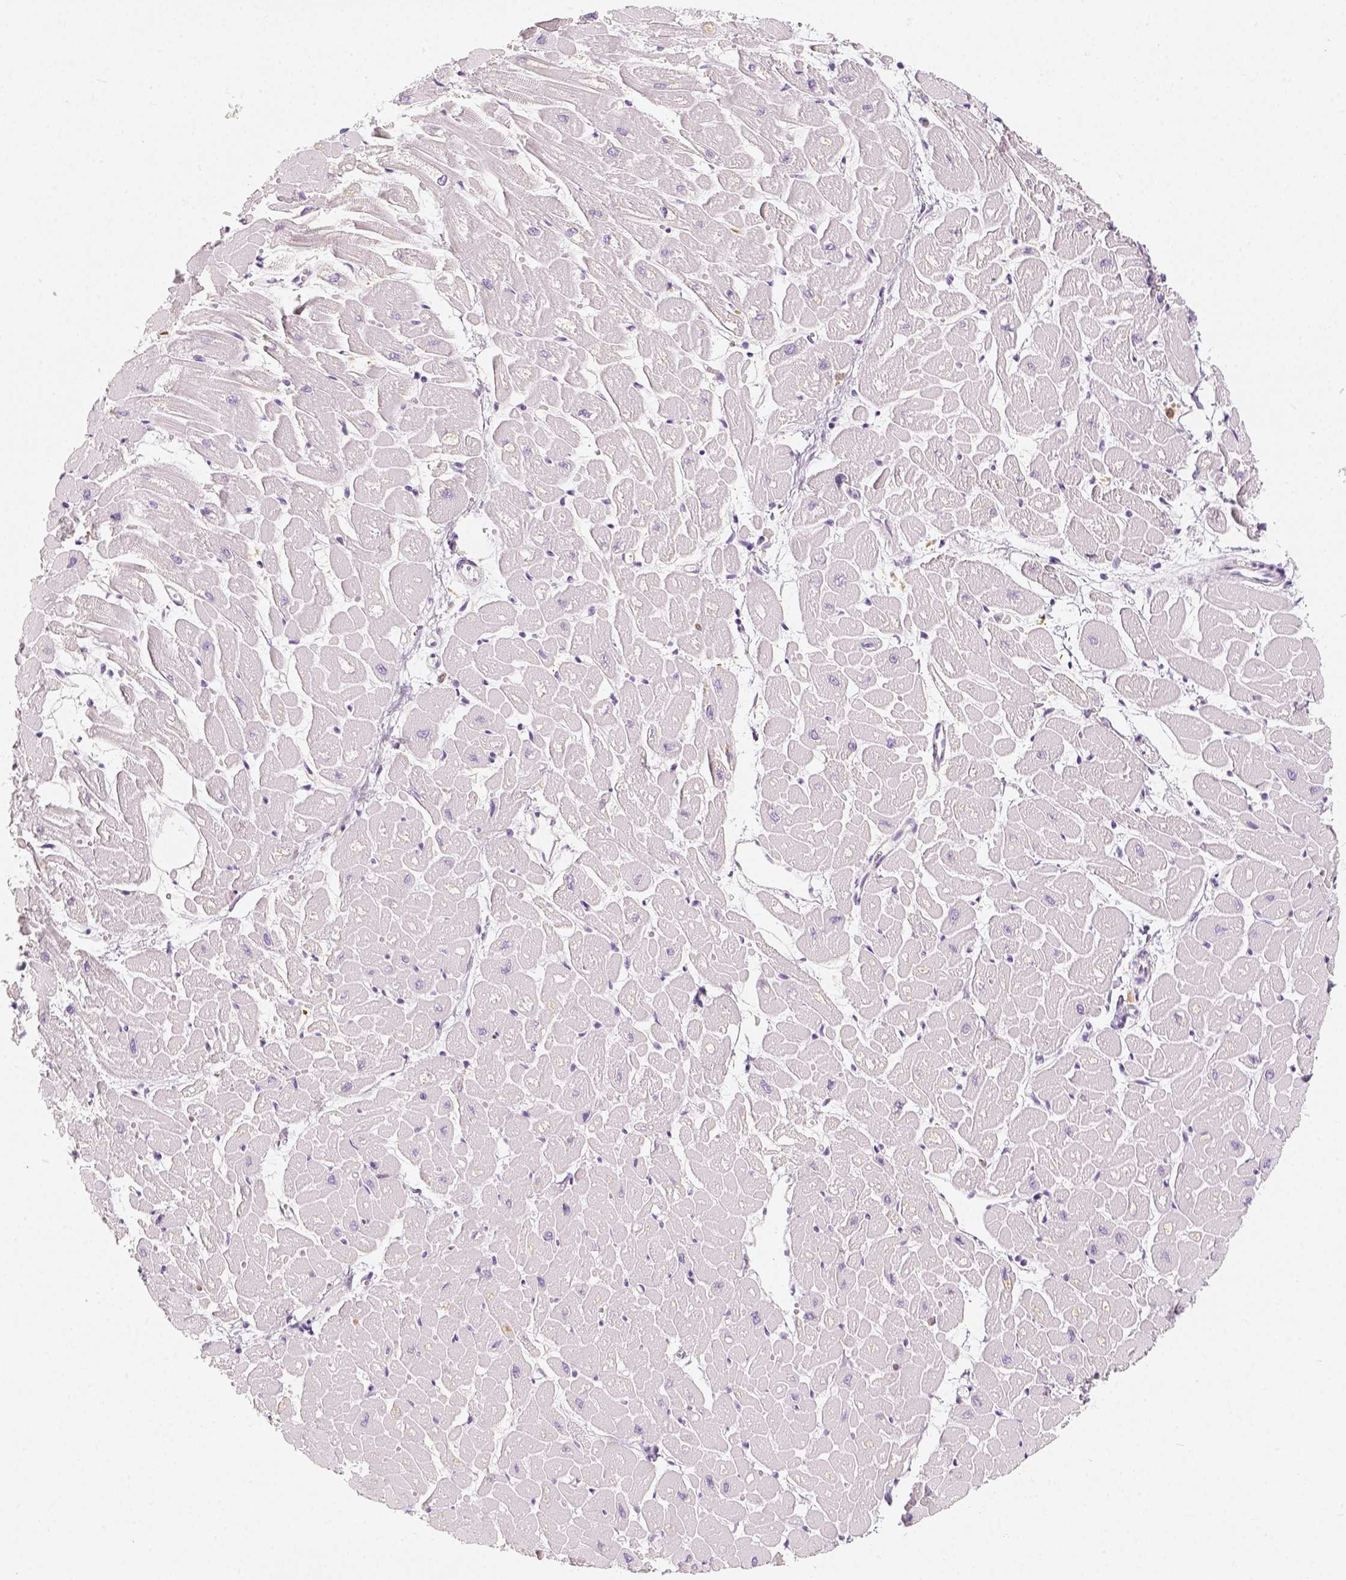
{"staining": {"intensity": "negative", "quantity": "none", "location": "none"}, "tissue": "heart muscle", "cell_type": "Cardiomyocytes", "image_type": "normal", "snomed": [{"axis": "morphology", "description": "Normal tissue, NOS"}, {"axis": "topography", "description": "Heart"}], "caption": "IHC histopathology image of normal human heart muscle stained for a protein (brown), which reveals no staining in cardiomyocytes.", "gene": "NECAB2", "patient": {"sex": "male", "age": 57}}